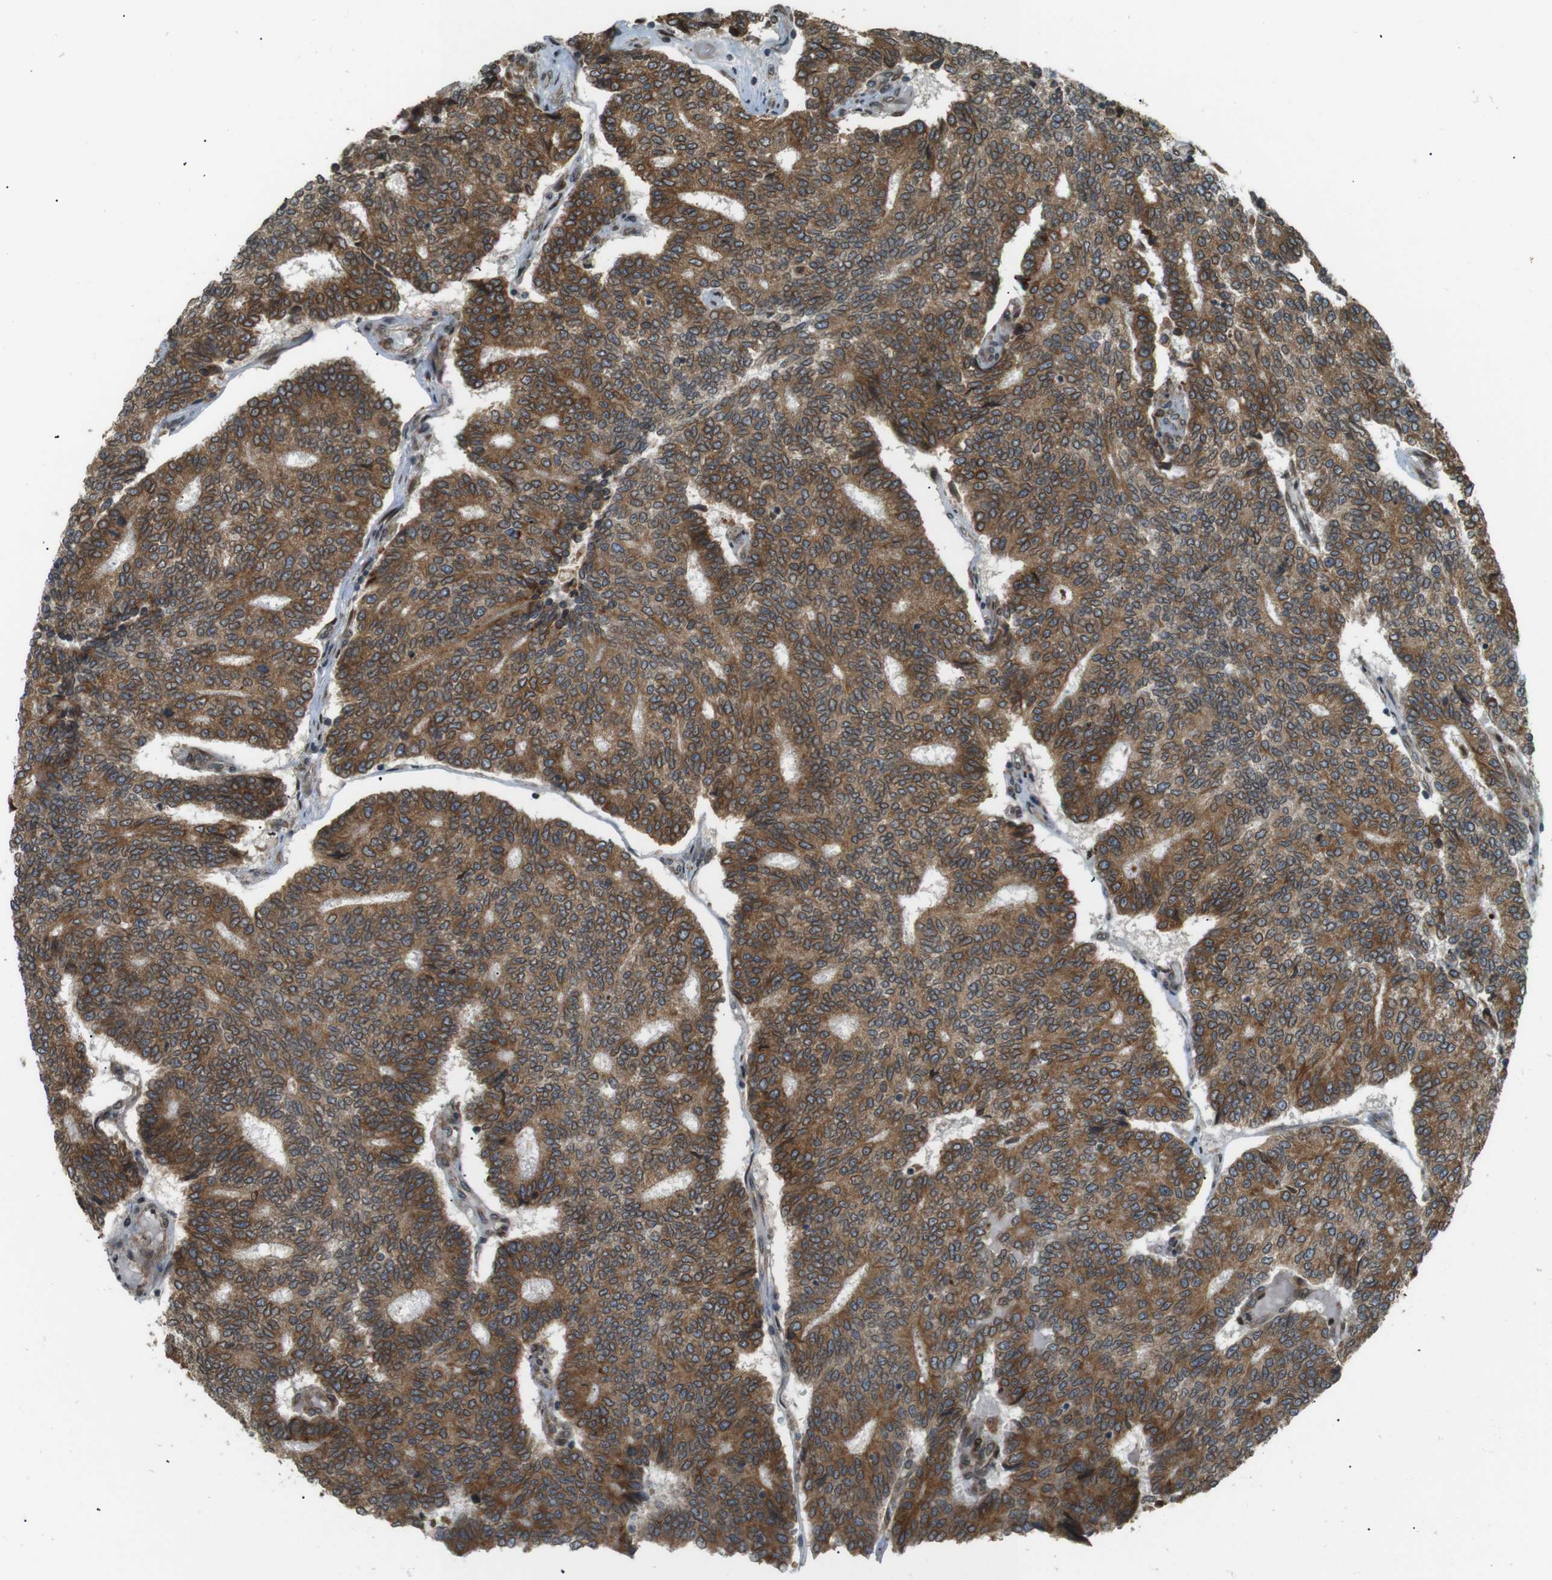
{"staining": {"intensity": "strong", "quantity": ">75%", "location": "cytoplasmic/membranous"}, "tissue": "prostate cancer", "cell_type": "Tumor cells", "image_type": "cancer", "snomed": [{"axis": "morphology", "description": "Normal tissue, NOS"}, {"axis": "morphology", "description": "Adenocarcinoma, High grade"}, {"axis": "topography", "description": "Prostate"}, {"axis": "topography", "description": "Seminal veicle"}], "caption": "Protein expression analysis of human prostate cancer (adenocarcinoma (high-grade)) reveals strong cytoplasmic/membranous staining in about >75% of tumor cells.", "gene": "TMED4", "patient": {"sex": "male", "age": 55}}